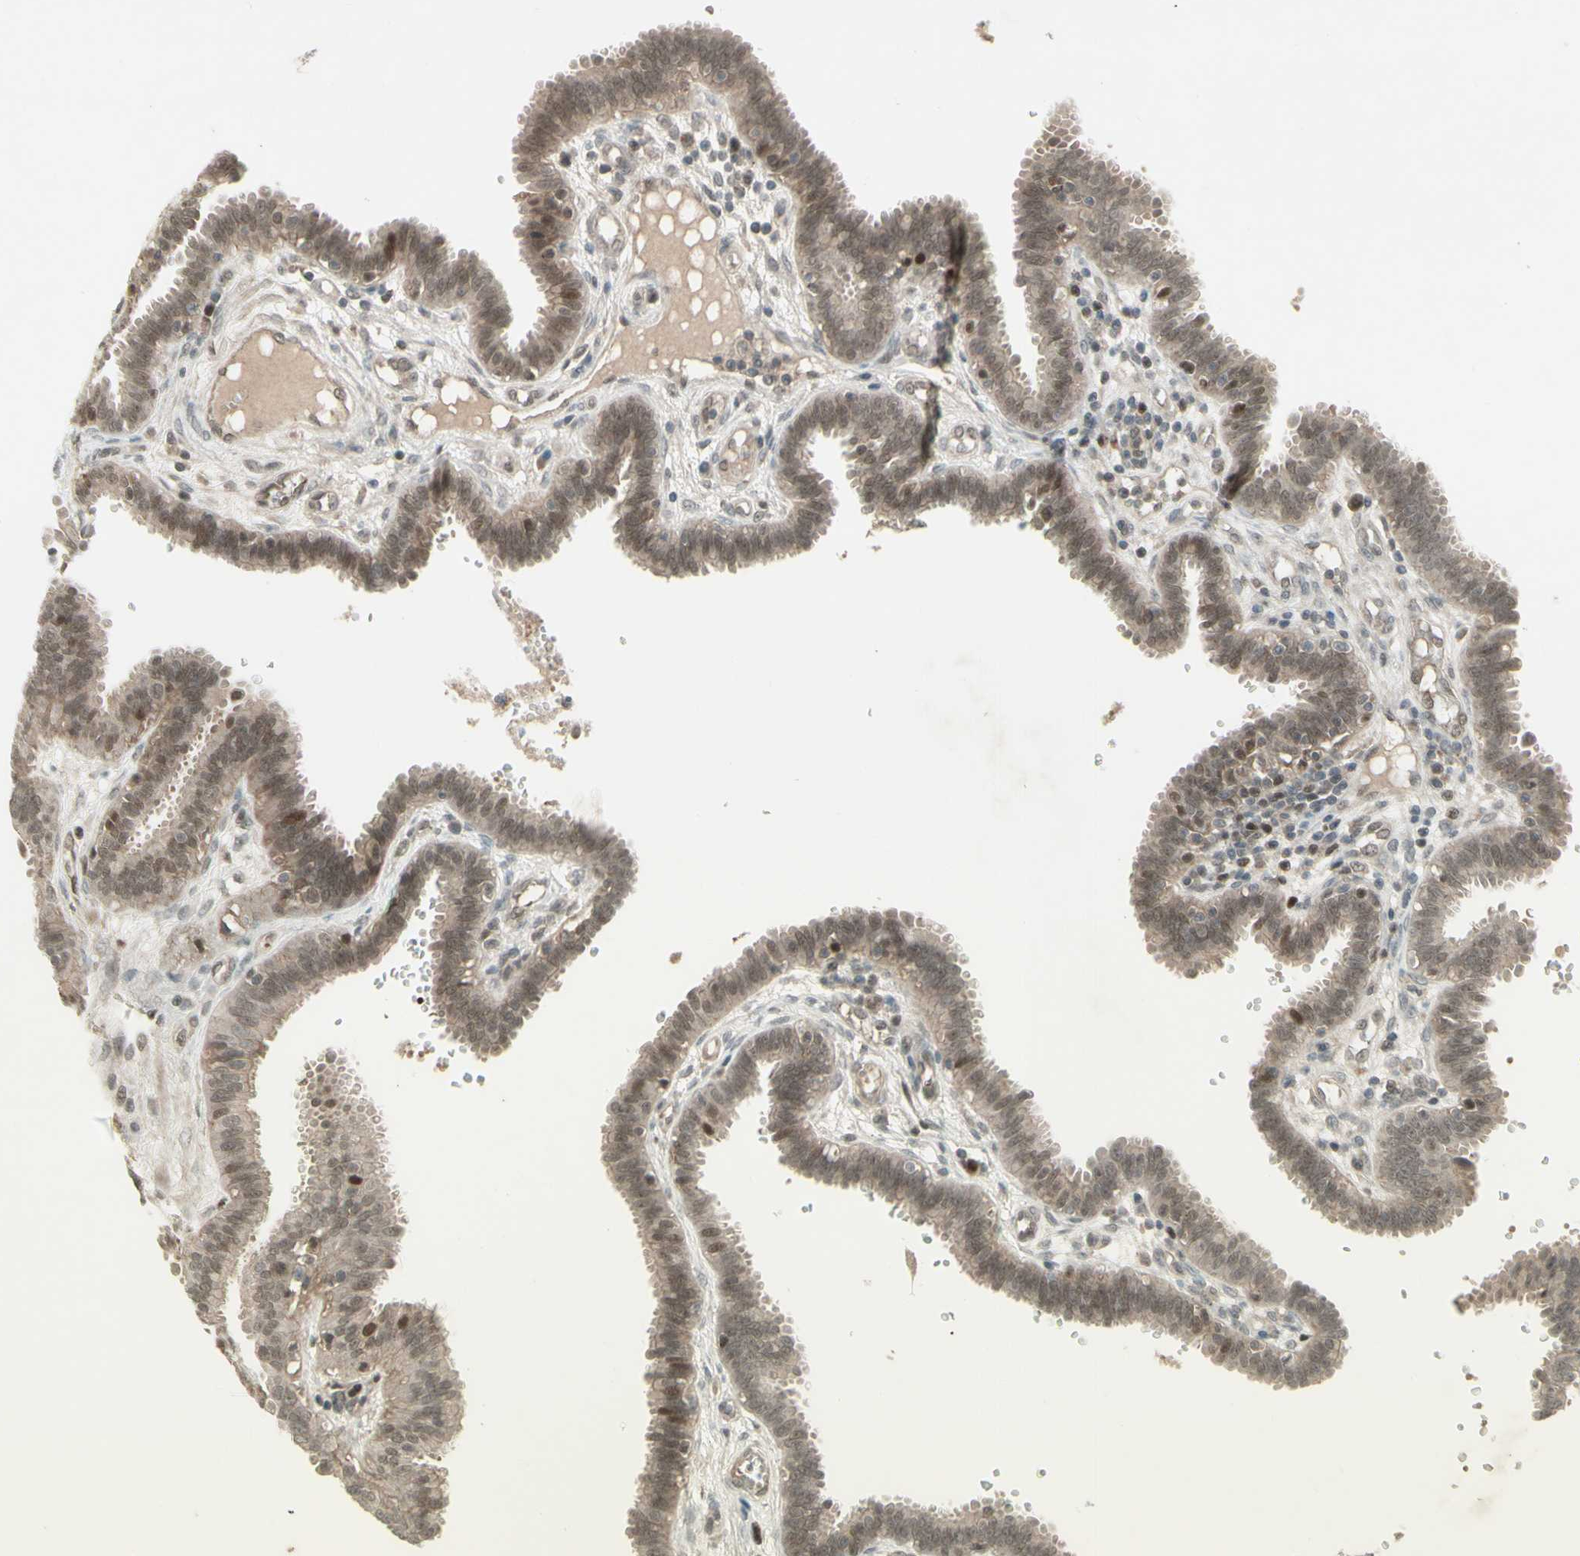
{"staining": {"intensity": "weak", "quantity": ">75%", "location": "cytoplasmic/membranous,nuclear"}, "tissue": "fallopian tube", "cell_type": "Glandular cells", "image_type": "normal", "snomed": [{"axis": "morphology", "description": "Normal tissue, NOS"}, {"axis": "topography", "description": "Fallopian tube"}], "caption": "Human fallopian tube stained with a brown dye demonstrates weak cytoplasmic/membranous,nuclear positive staining in approximately >75% of glandular cells.", "gene": "MSH6", "patient": {"sex": "female", "age": 32}}